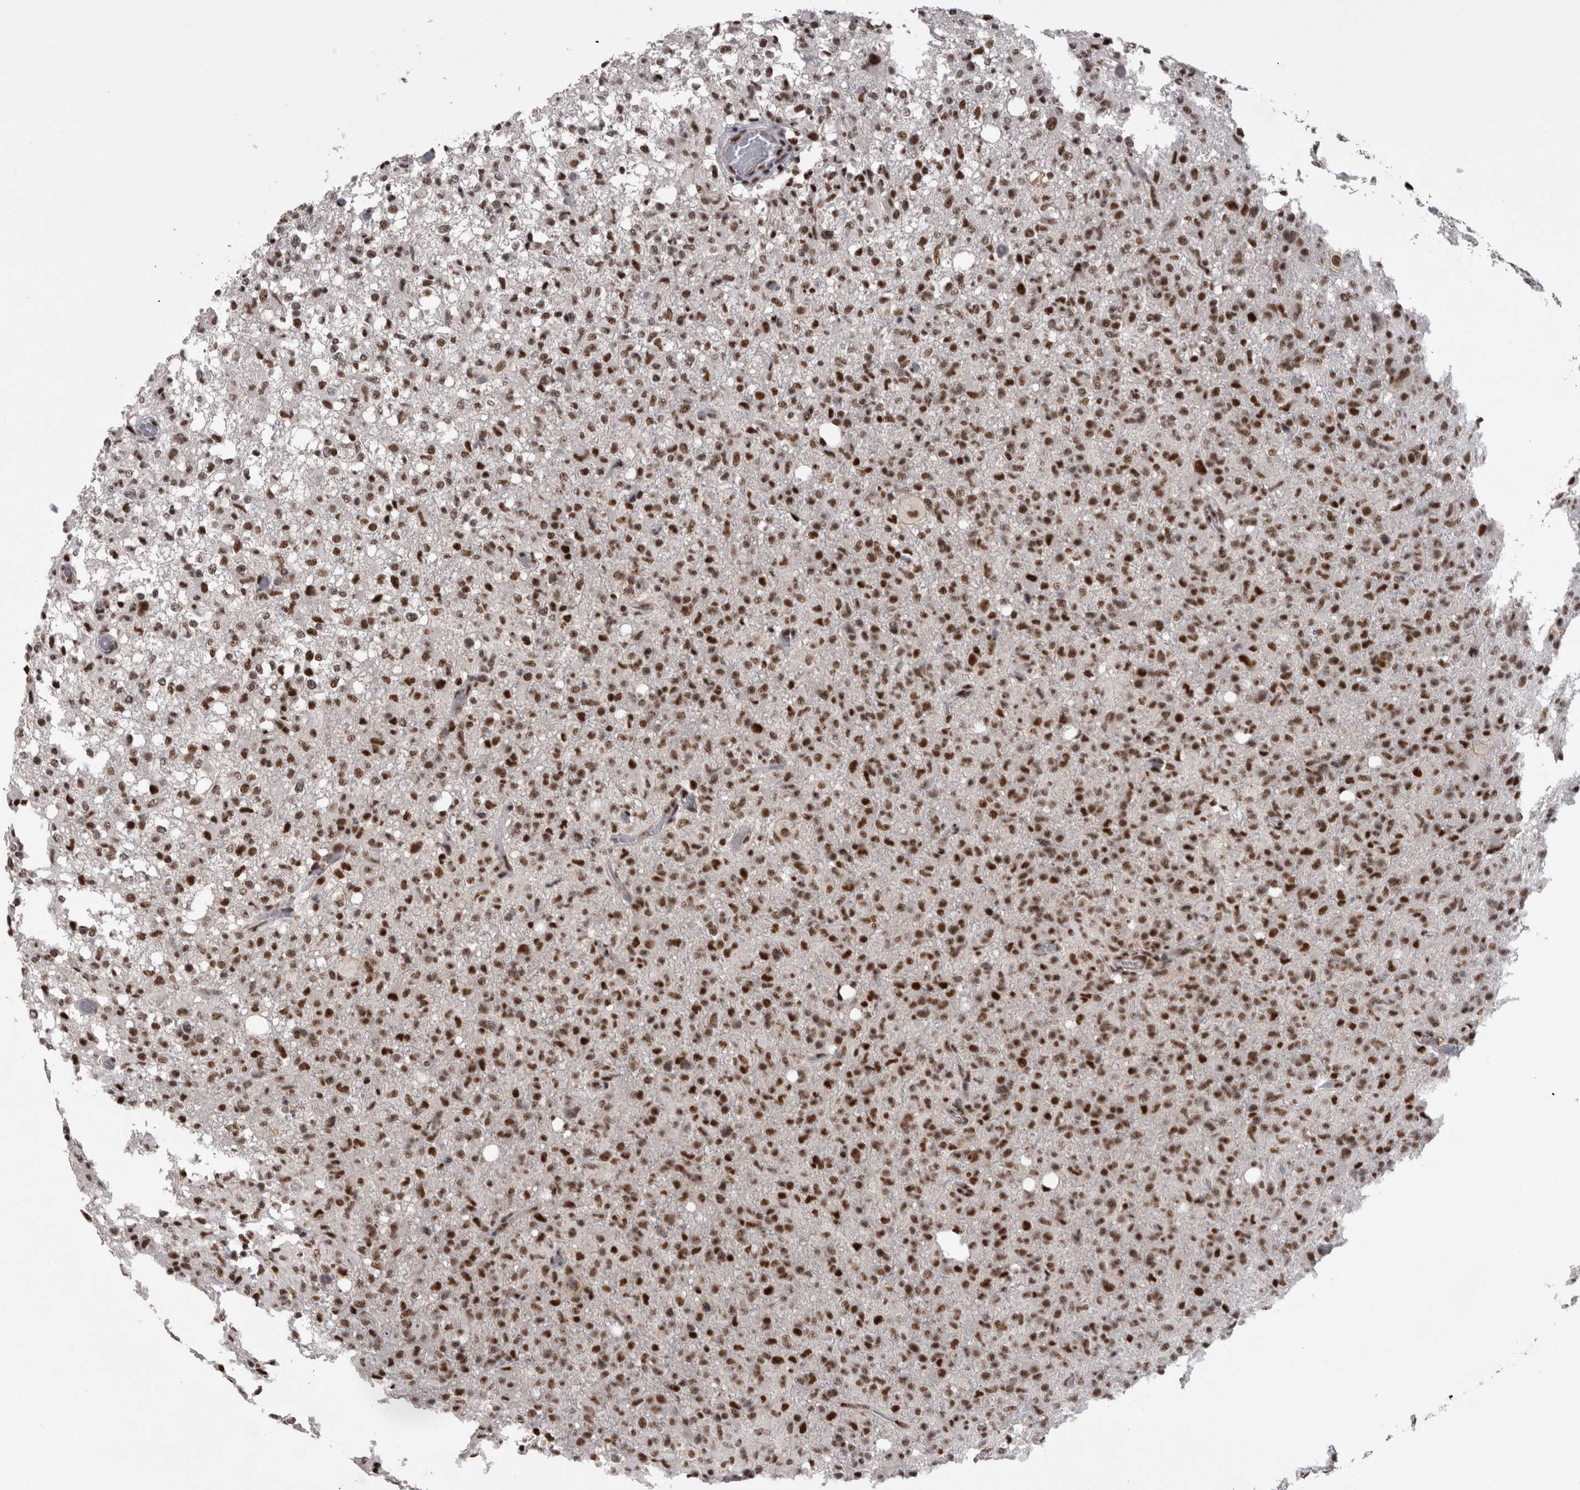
{"staining": {"intensity": "strong", "quantity": ">75%", "location": "nuclear"}, "tissue": "glioma", "cell_type": "Tumor cells", "image_type": "cancer", "snomed": [{"axis": "morphology", "description": "Glioma, malignant, High grade"}, {"axis": "topography", "description": "Brain"}], "caption": "Immunohistochemical staining of human high-grade glioma (malignant) shows high levels of strong nuclear staining in about >75% of tumor cells.", "gene": "CDK11A", "patient": {"sex": "female", "age": 57}}